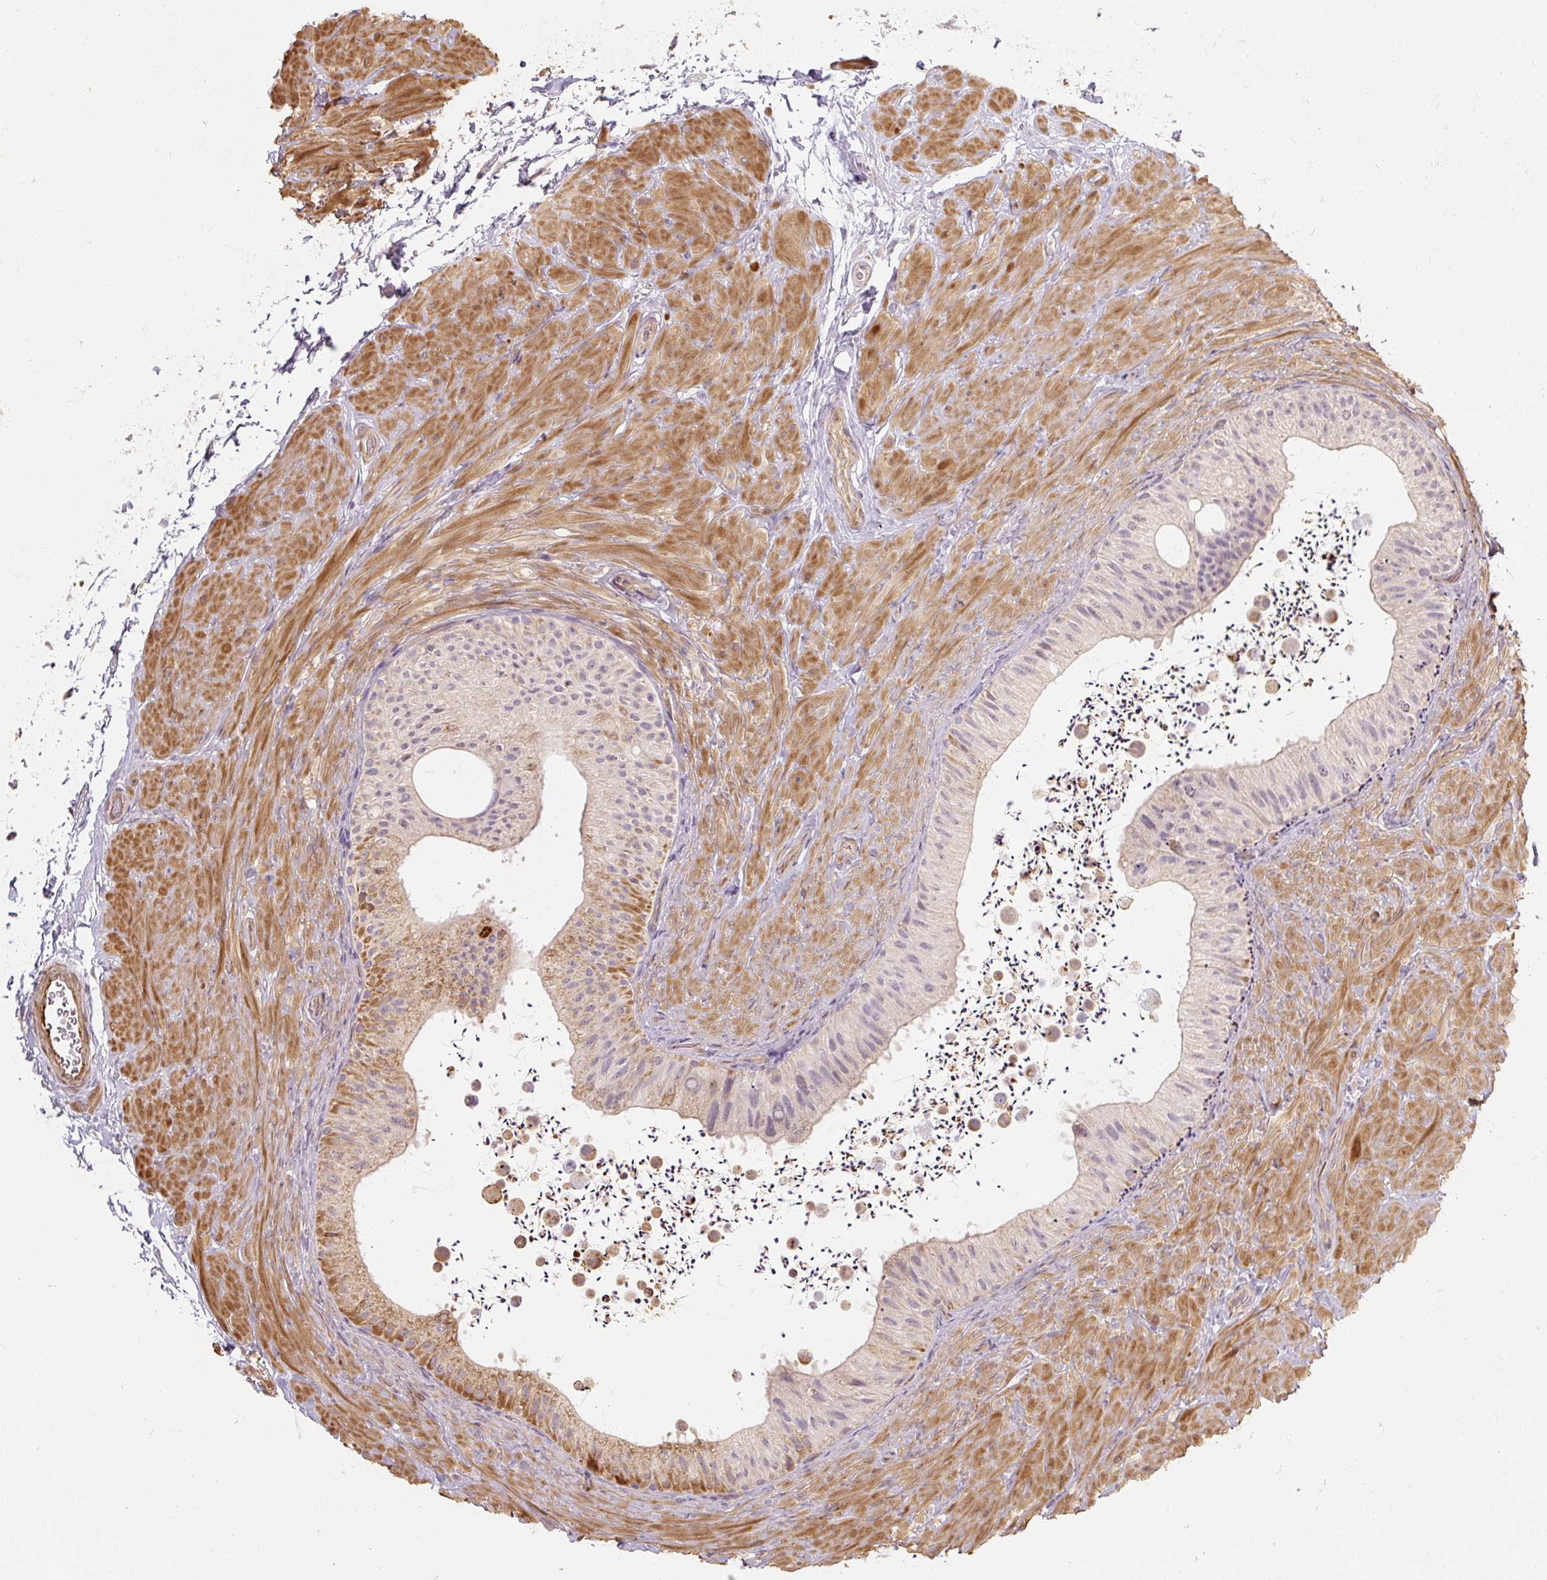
{"staining": {"intensity": "moderate", "quantity": "<25%", "location": "cytoplasmic/membranous"}, "tissue": "epididymis", "cell_type": "Glandular cells", "image_type": "normal", "snomed": [{"axis": "morphology", "description": "Normal tissue, NOS"}, {"axis": "topography", "description": "Epididymis"}, {"axis": "topography", "description": "Peripheral nerve tissue"}], "caption": "This photomicrograph displays IHC staining of normal human epididymis, with low moderate cytoplasmic/membranous staining in approximately <25% of glandular cells.", "gene": "RB1CC1", "patient": {"sex": "male", "age": 32}}